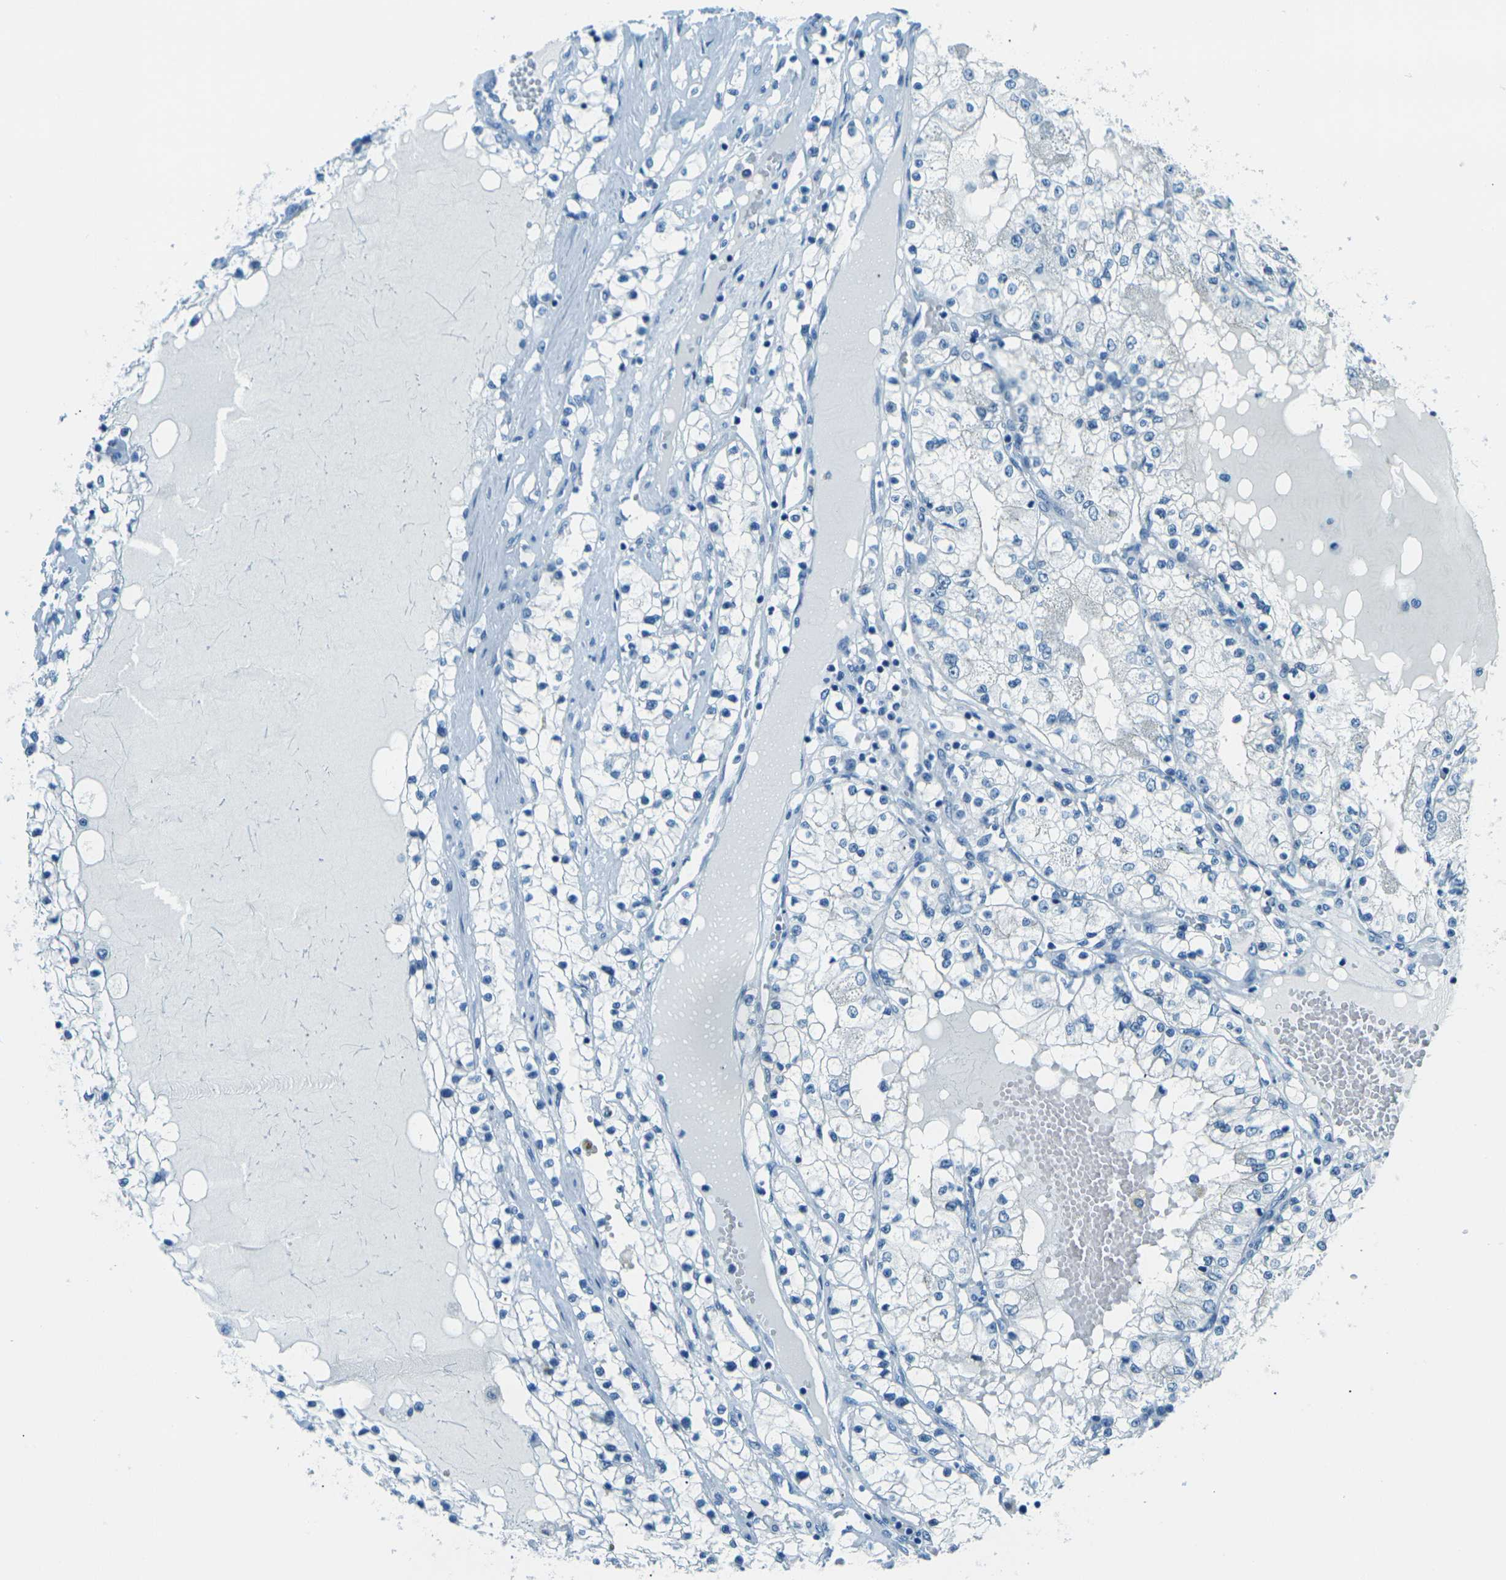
{"staining": {"intensity": "negative", "quantity": "none", "location": "none"}, "tissue": "renal cancer", "cell_type": "Tumor cells", "image_type": "cancer", "snomed": [{"axis": "morphology", "description": "Adenocarcinoma, NOS"}, {"axis": "topography", "description": "Kidney"}], "caption": "A micrograph of renal adenocarcinoma stained for a protein exhibits no brown staining in tumor cells.", "gene": "OCLN", "patient": {"sex": "male", "age": 68}}